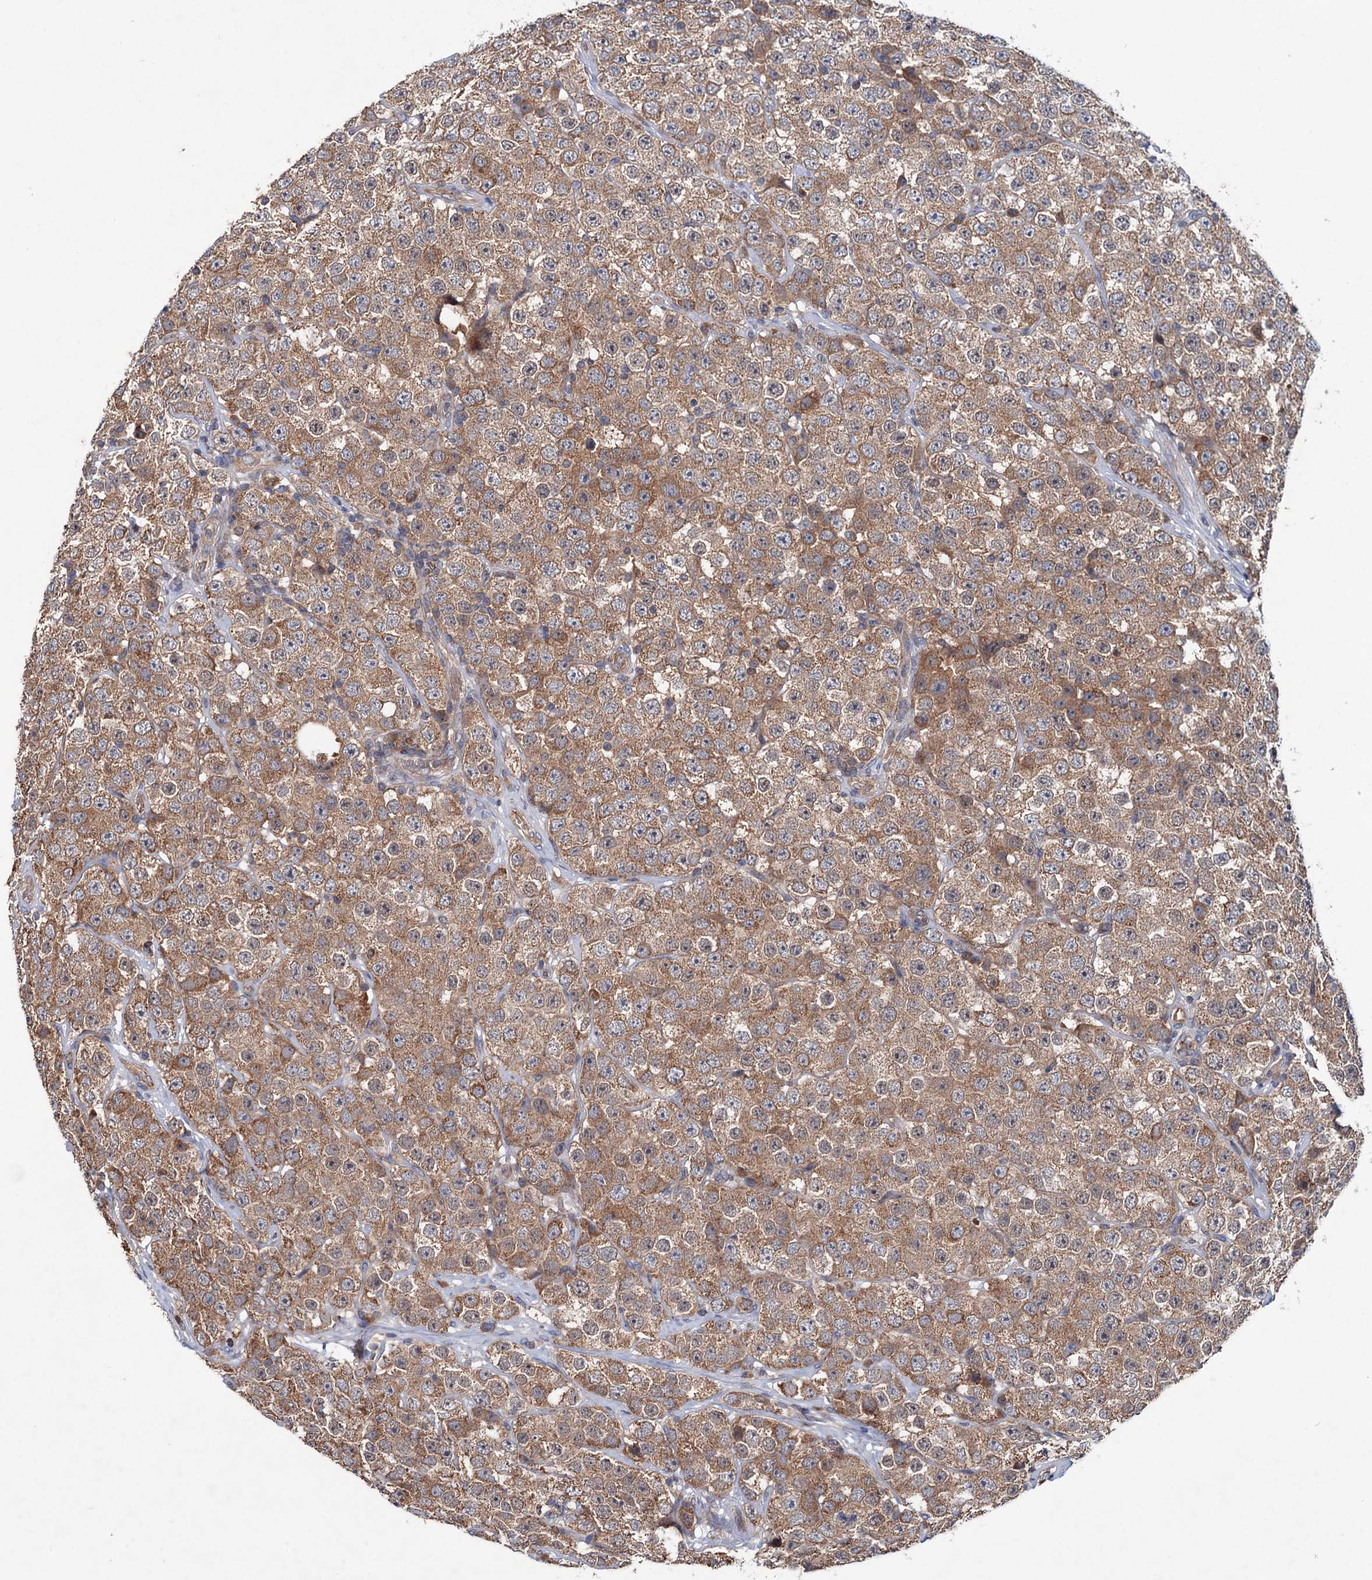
{"staining": {"intensity": "moderate", "quantity": ">75%", "location": "cytoplasmic/membranous"}, "tissue": "testis cancer", "cell_type": "Tumor cells", "image_type": "cancer", "snomed": [{"axis": "morphology", "description": "Seminoma, NOS"}, {"axis": "topography", "description": "Testis"}], "caption": "Seminoma (testis) stained with a brown dye displays moderate cytoplasmic/membranous positive staining in approximately >75% of tumor cells.", "gene": "MTRR", "patient": {"sex": "male", "age": 28}}